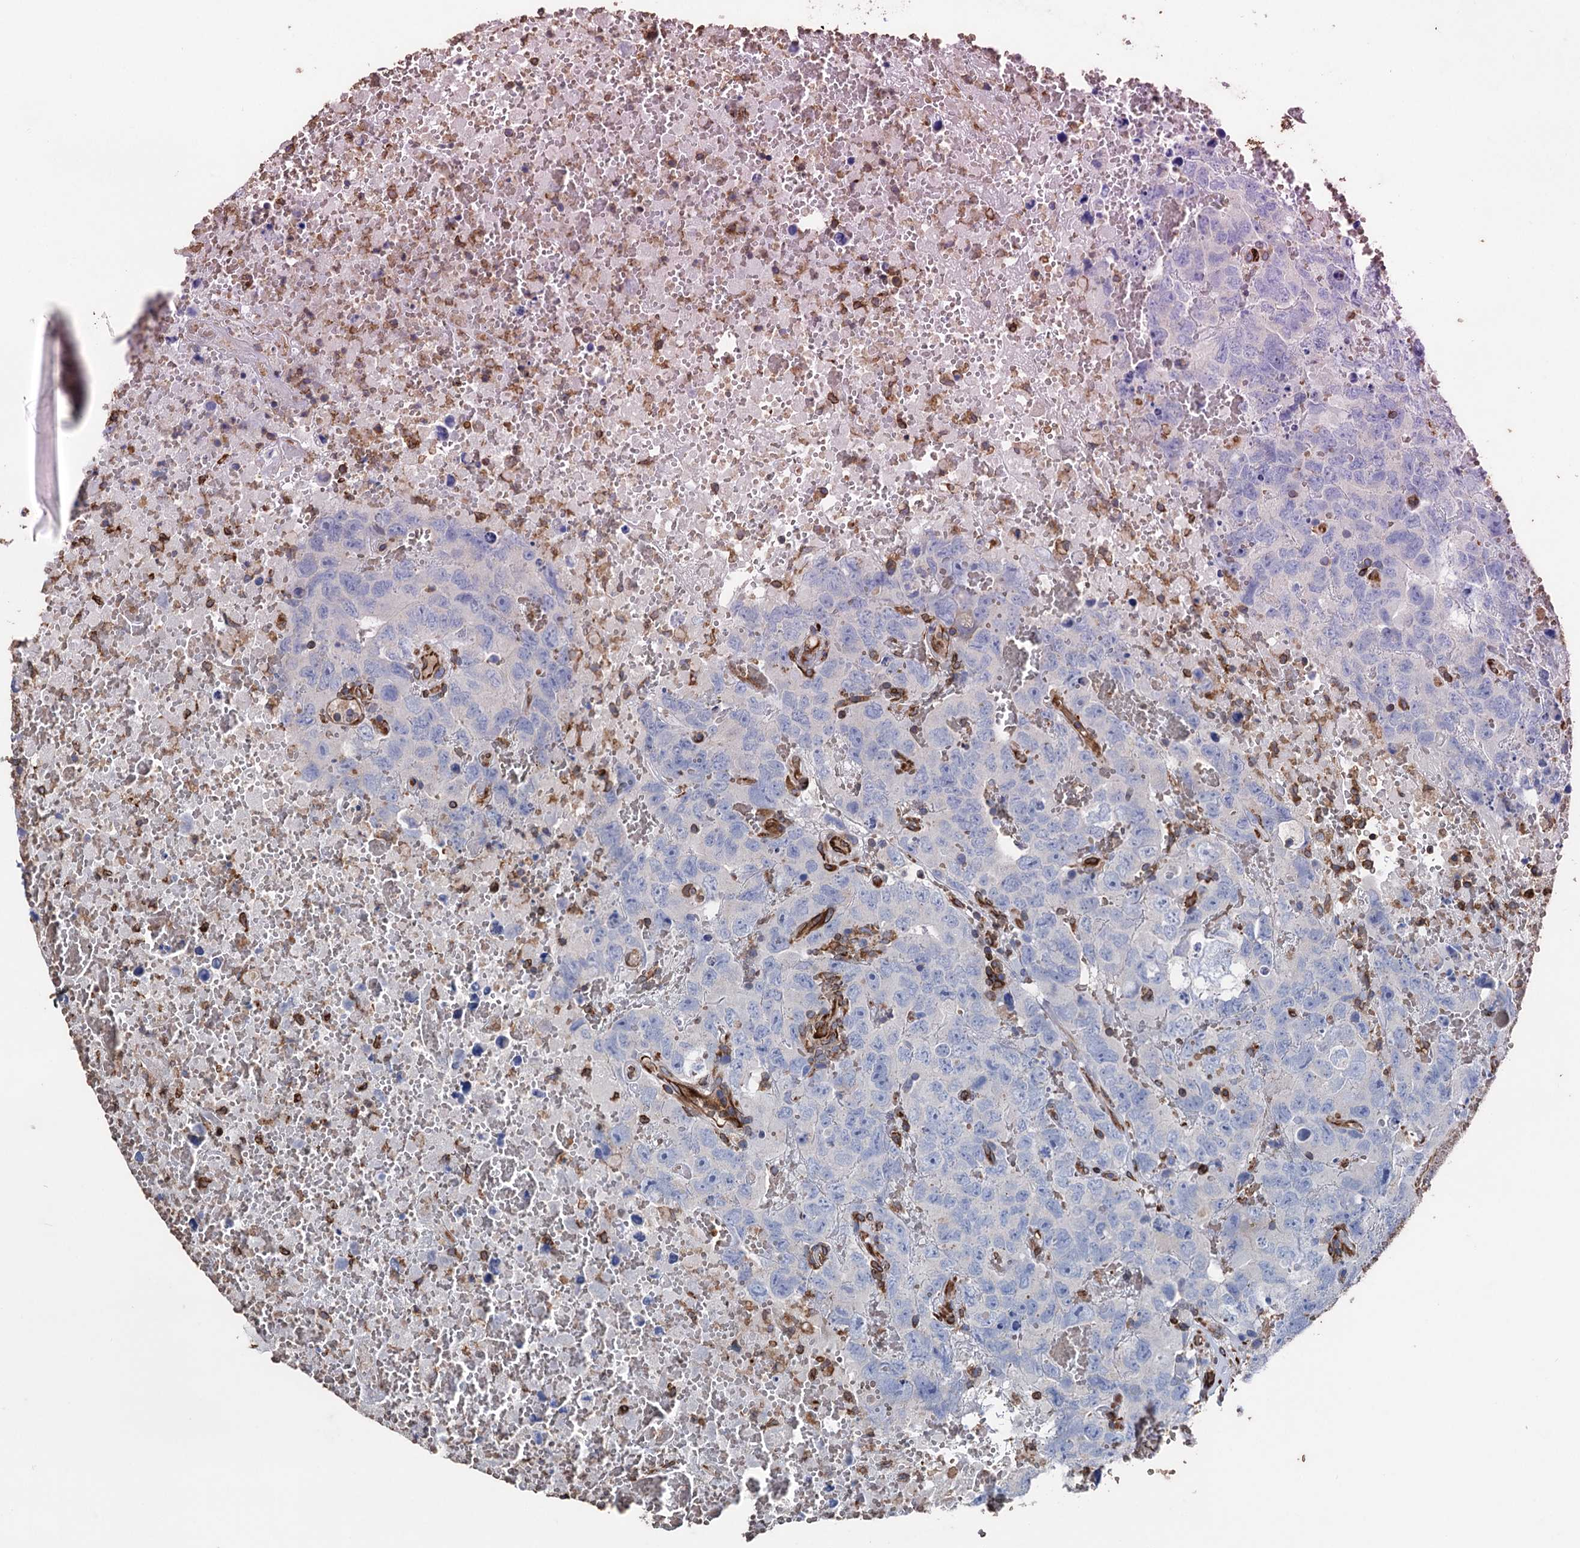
{"staining": {"intensity": "negative", "quantity": "none", "location": "none"}, "tissue": "testis cancer", "cell_type": "Tumor cells", "image_type": "cancer", "snomed": [{"axis": "morphology", "description": "Carcinoma, Embryonal, NOS"}, {"axis": "topography", "description": "Testis"}], "caption": "The photomicrograph reveals no staining of tumor cells in testis cancer.", "gene": "STING1", "patient": {"sex": "male", "age": 45}}